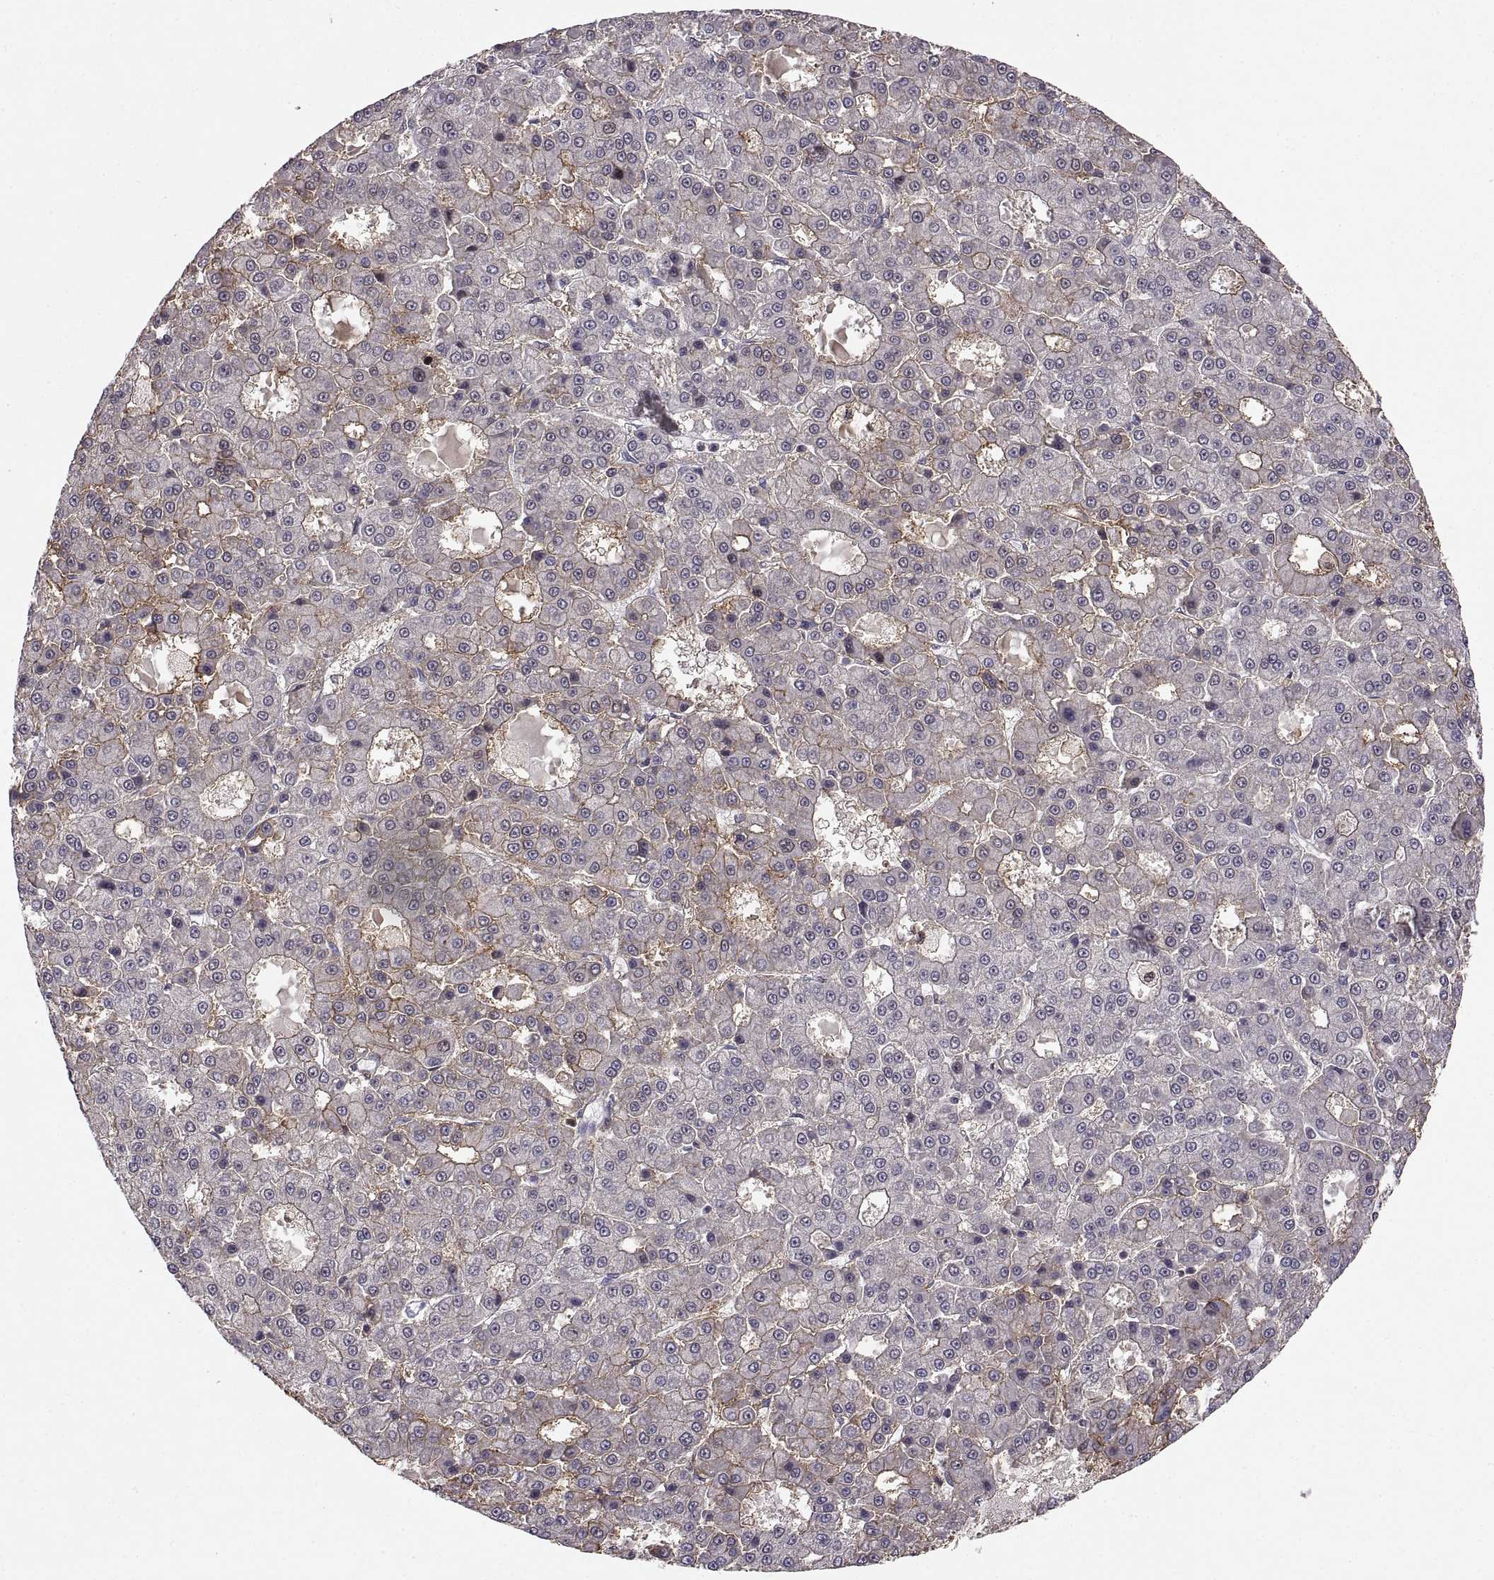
{"staining": {"intensity": "negative", "quantity": "none", "location": "none"}, "tissue": "liver cancer", "cell_type": "Tumor cells", "image_type": "cancer", "snomed": [{"axis": "morphology", "description": "Carcinoma, Hepatocellular, NOS"}, {"axis": "topography", "description": "Liver"}], "caption": "Tumor cells show no significant expression in liver hepatocellular carcinoma. (IHC, brightfield microscopy, high magnification).", "gene": "CHFR", "patient": {"sex": "male", "age": 70}}